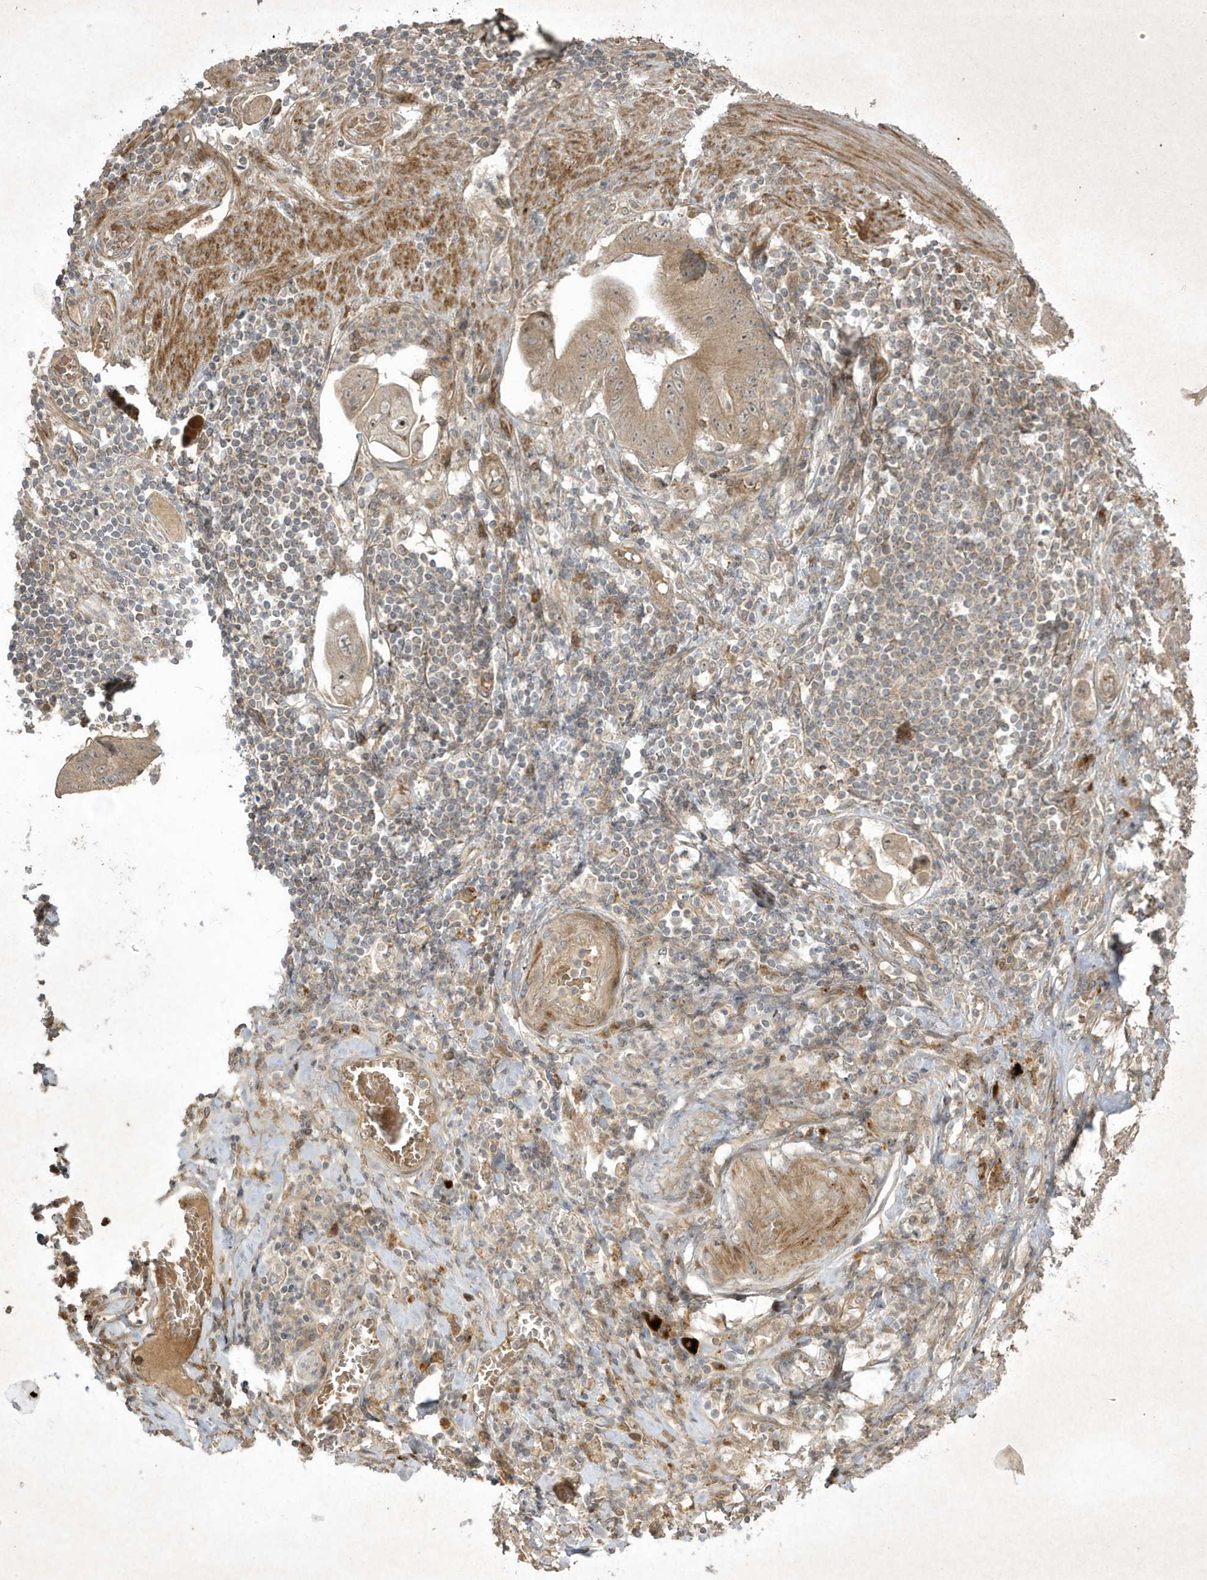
{"staining": {"intensity": "weak", "quantity": ">75%", "location": "cytoplasmic/membranous,nuclear"}, "tissue": "stomach cancer", "cell_type": "Tumor cells", "image_type": "cancer", "snomed": [{"axis": "morphology", "description": "Adenocarcinoma, NOS"}, {"axis": "topography", "description": "Stomach"}], "caption": "Immunohistochemical staining of stomach cancer (adenocarcinoma) demonstrates low levels of weak cytoplasmic/membranous and nuclear expression in about >75% of tumor cells. (DAB = brown stain, brightfield microscopy at high magnification).", "gene": "FAM83C", "patient": {"sex": "female", "age": 73}}